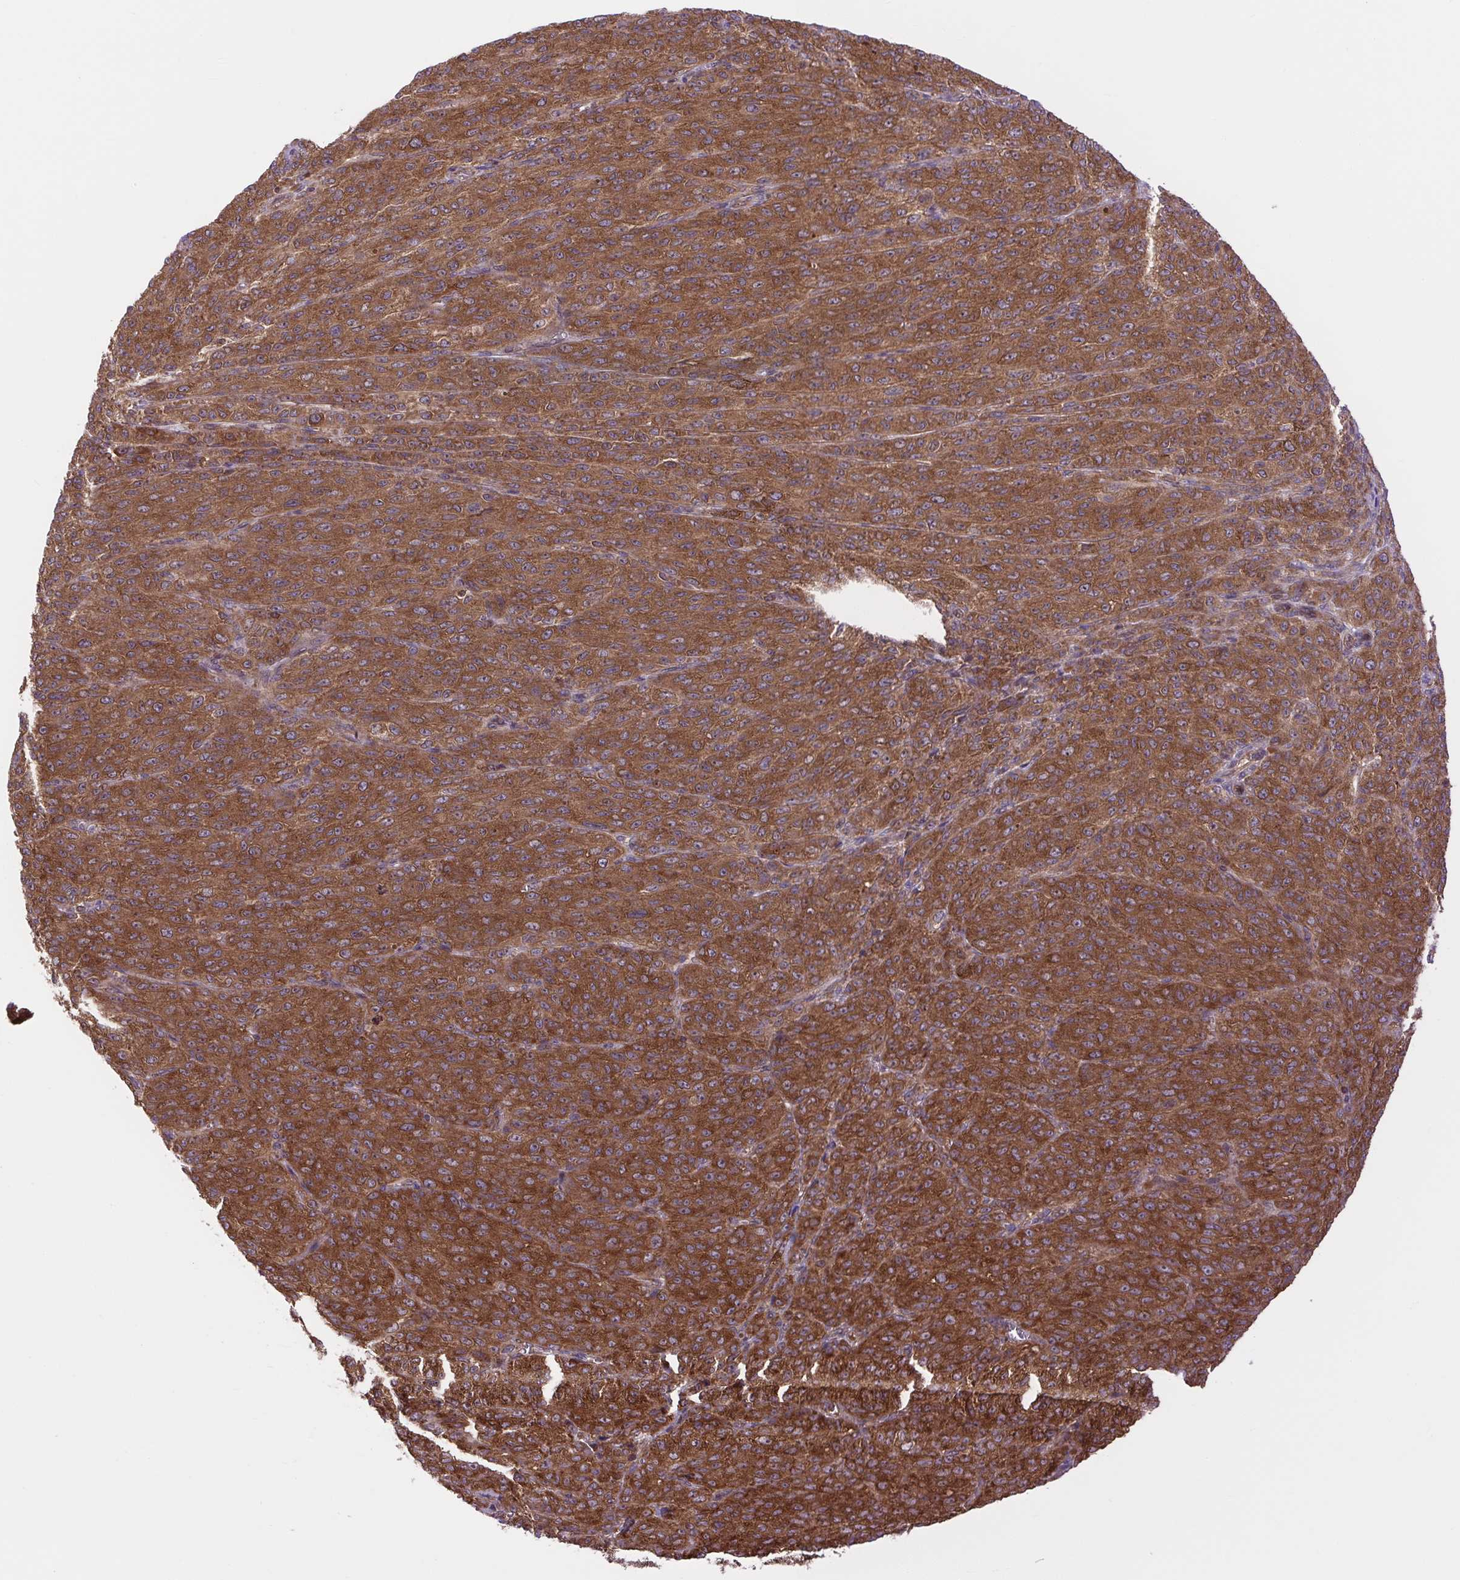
{"staining": {"intensity": "strong", "quantity": ">75%", "location": "cytoplasmic/membranous"}, "tissue": "melanoma", "cell_type": "Tumor cells", "image_type": "cancer", "snomed": [{"axis": "morphology", "description": "Malignant melanoma, NOS"}, {"axis": "topography", "description": "Skin"}], "caption": "Protein staining of melanoma tissue exhibits strong cytoplasmic/membranous expression in about >75% of tumor cells.", "gene": "PLCG1", "patient": {"sex": "female", "age": 52}}